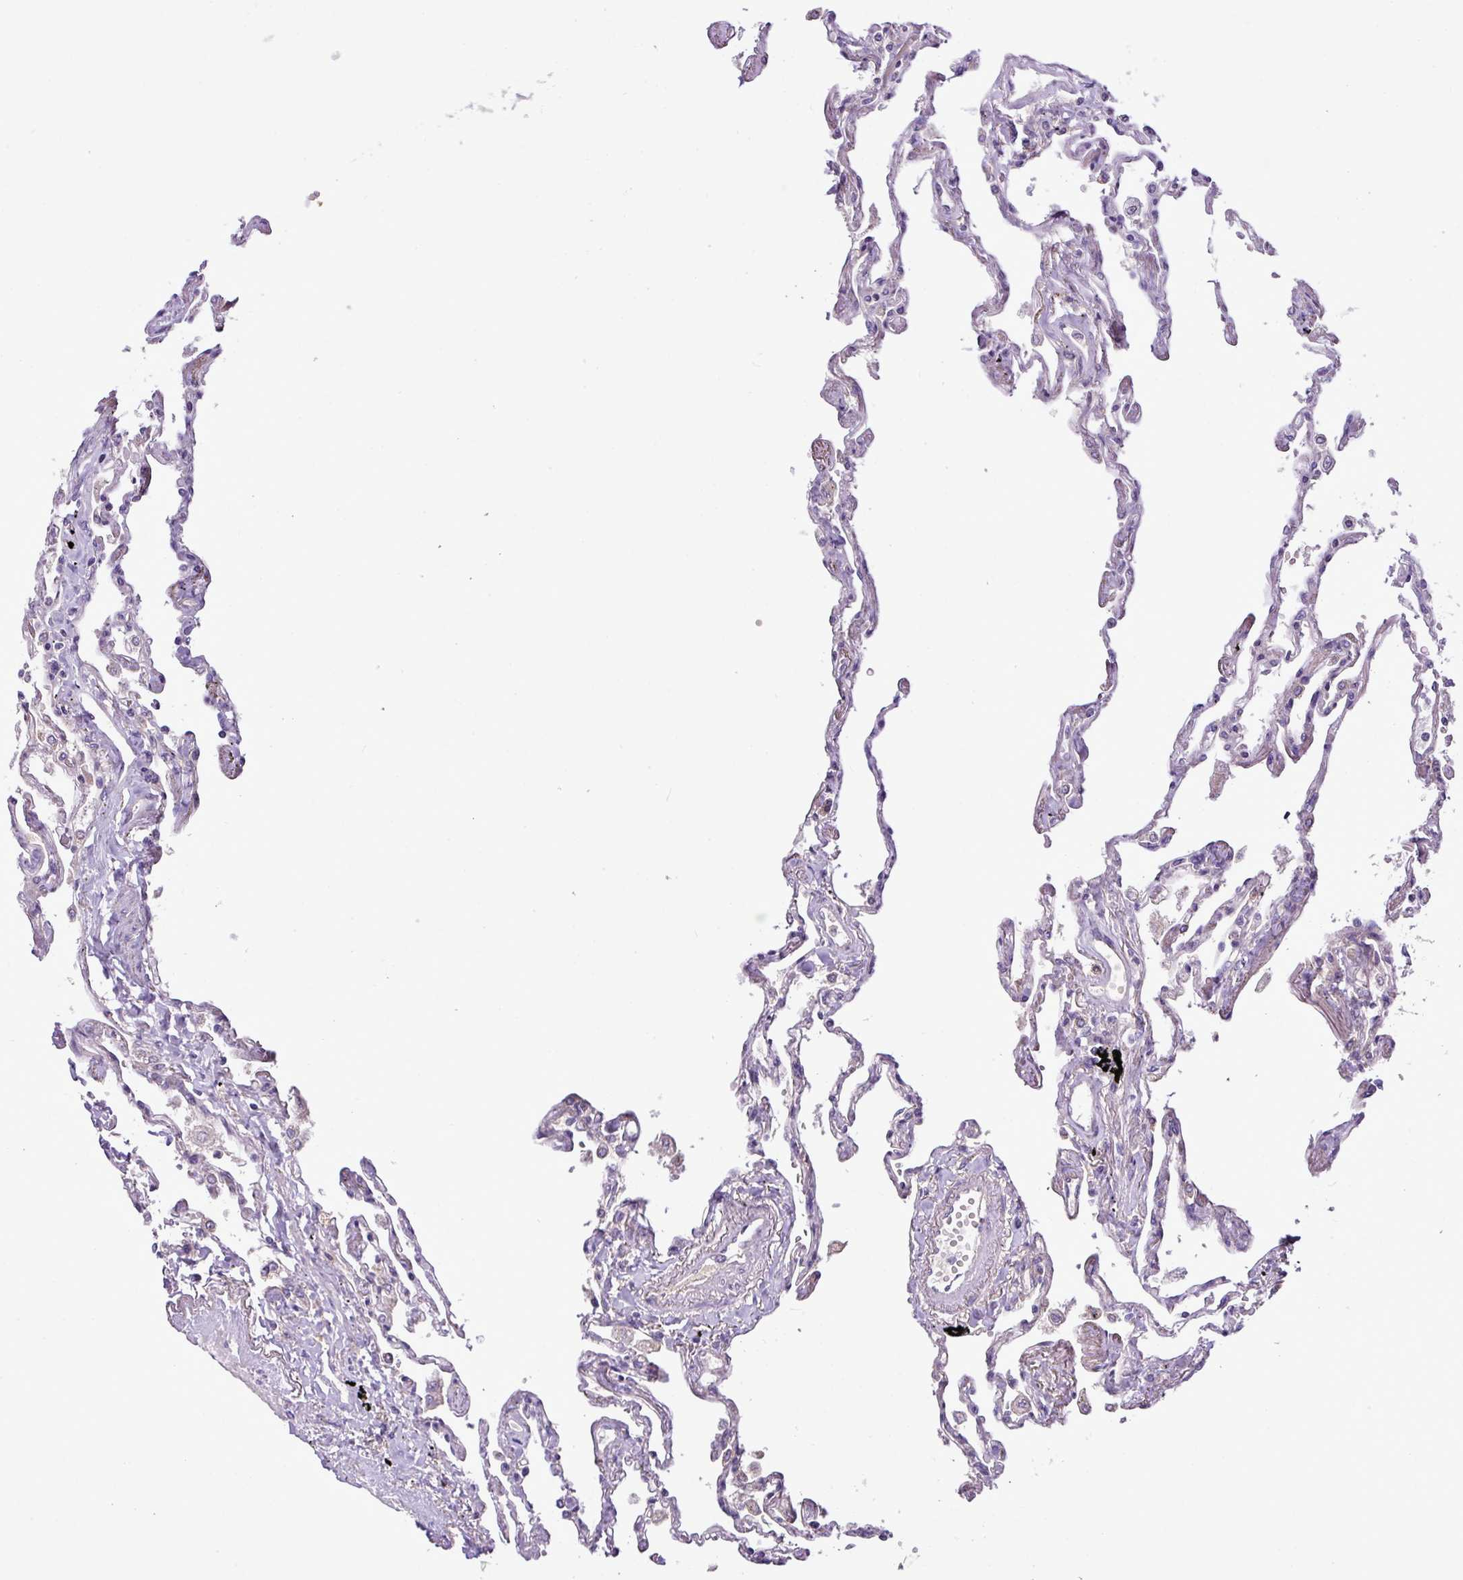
{"staining": {"intensity": "weak", "quantity": "25%-75%", "location": "cytoplasmic/membranous"}, "tissue": "lung", "cell_type": "Alveolar cells", "image_type": "normal", "snomed": [{"axis": "morphology", "description": "Normal tissue, NOS"}, {"axis": "topography", "description": "Lung"}], "caption": "Protein analysis of unremarkable lung shows weak cytoplasmic/membranous expression in about 25%-75% of alveolar cells. (brown staining indicates protein expression, while blue staining denotes nuclei).", "gene": "XIAP", "patient": {"sex": "female", "age": 67}}